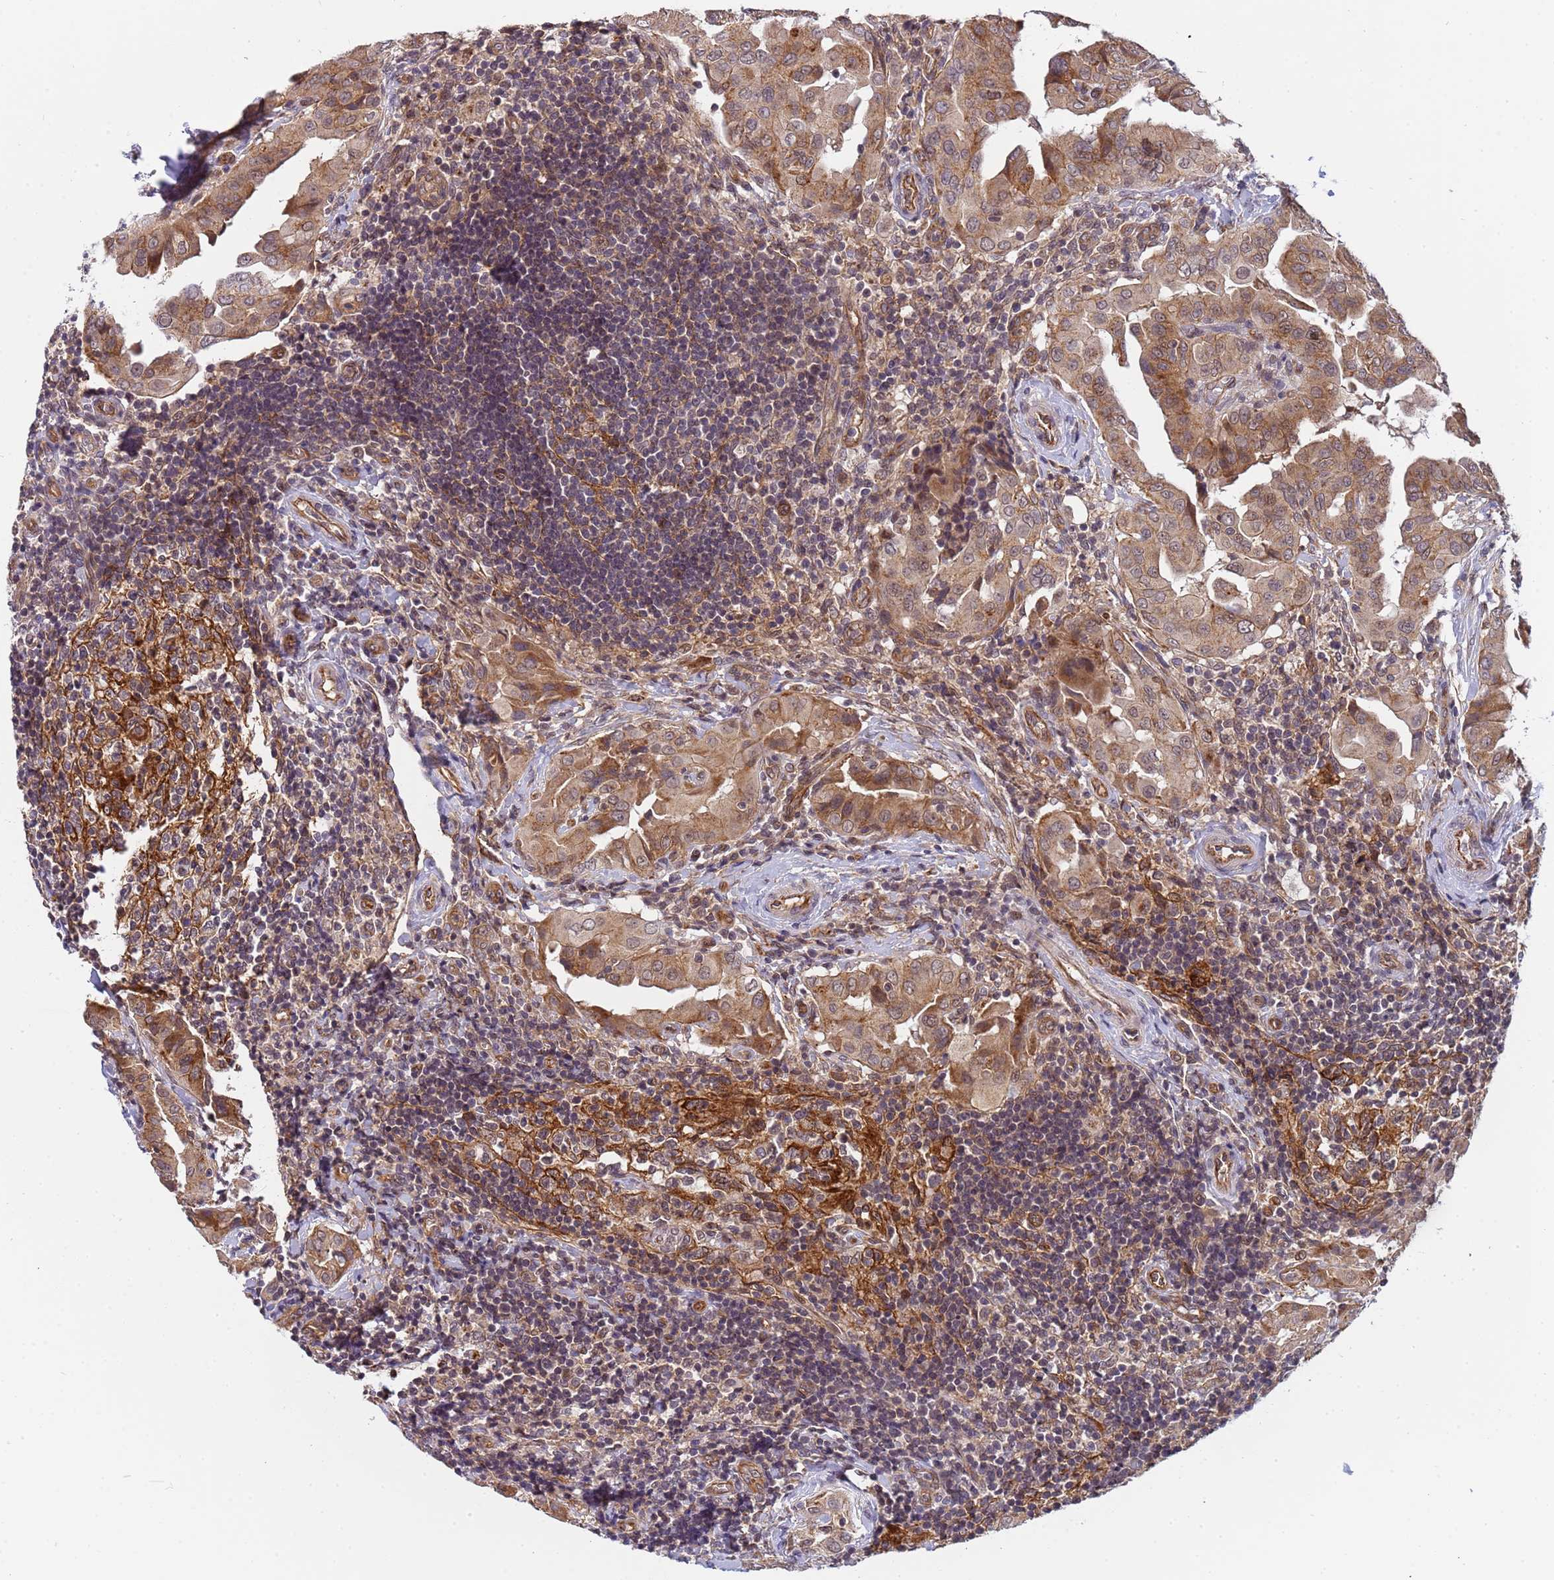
{"staining": {"intensity": "moderate", "quantity": ">75%", "location": "cytoplasmic/membranous,nuclear"}, "tissue": "thyroid cancer", "cell_type": "Tumor cells", "image_type": "cancer", "snomed": [{"axis": "morphology", "description": "Papillary adenocarcinoma, NOS"}, {"axis": "topography", "description": "Thyroid gland"}], "caption": "This image demonstrates immunohistochemistry (IHC) staining of thyroid cancer (papillary adenocarcinoma), with medium moderate cytoplasmic/membranous and nuclear expression in about >75% of tumor cells.", "gene": "EMC2", "patient": {"sex": "male", "age": 33}}